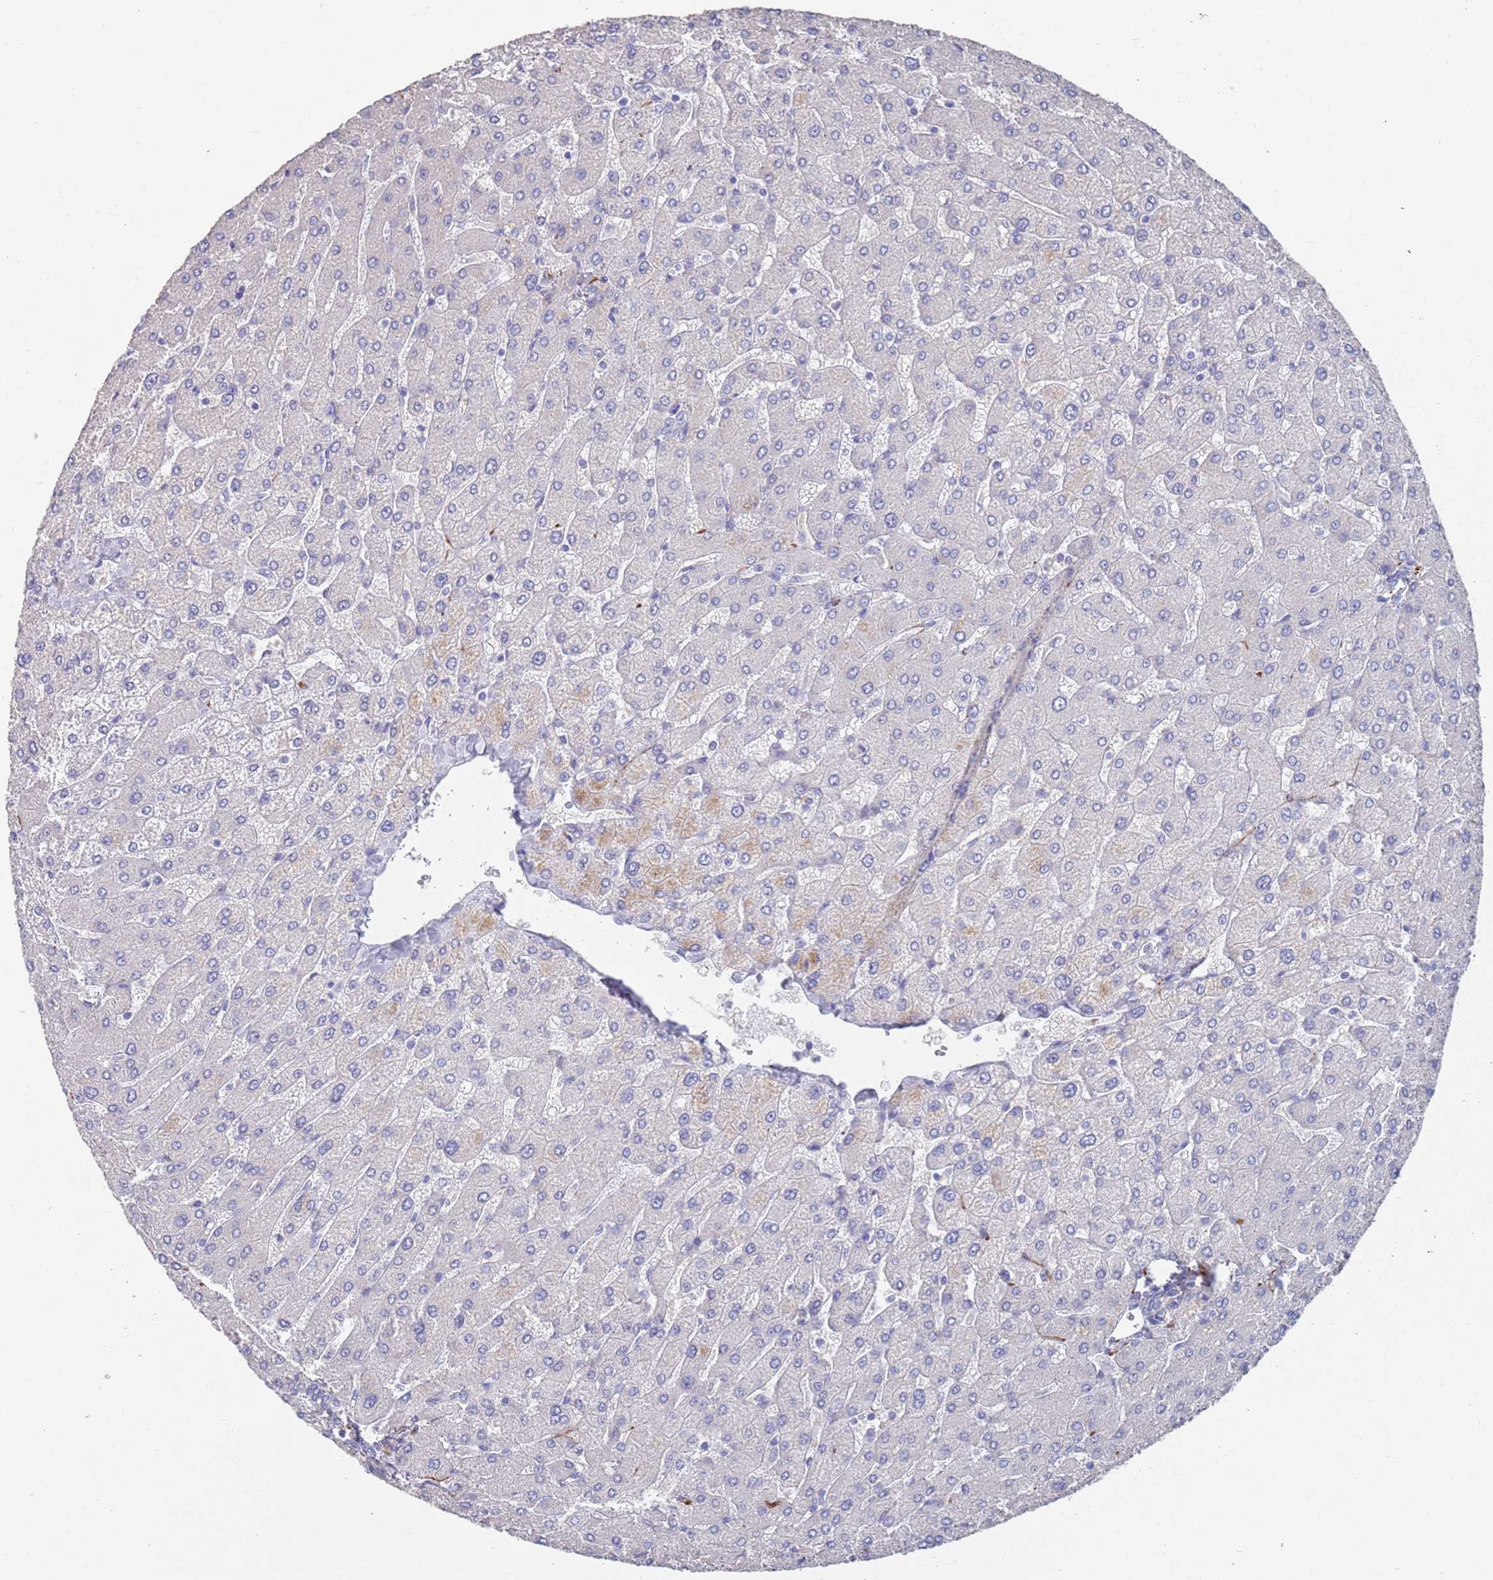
{"staining": {"intensity": "negative", "quantity": "none", "location": "none"}, "tissue": "liver", "cell_type": "Cholangiocytes", "image_type": "normal", "snomed": [{"axis": "morphology", "description": "Normal tissue, NOS"}, {"axis": "topography", "description": "Liver"}], "caption": "A high-resolution micrograph shows immunohistochemistry staining of benign liver, which displays no significant expression in cholangiocytes.", "gene": "ANK2", "patient": {"sex": "male", "age": 55}}